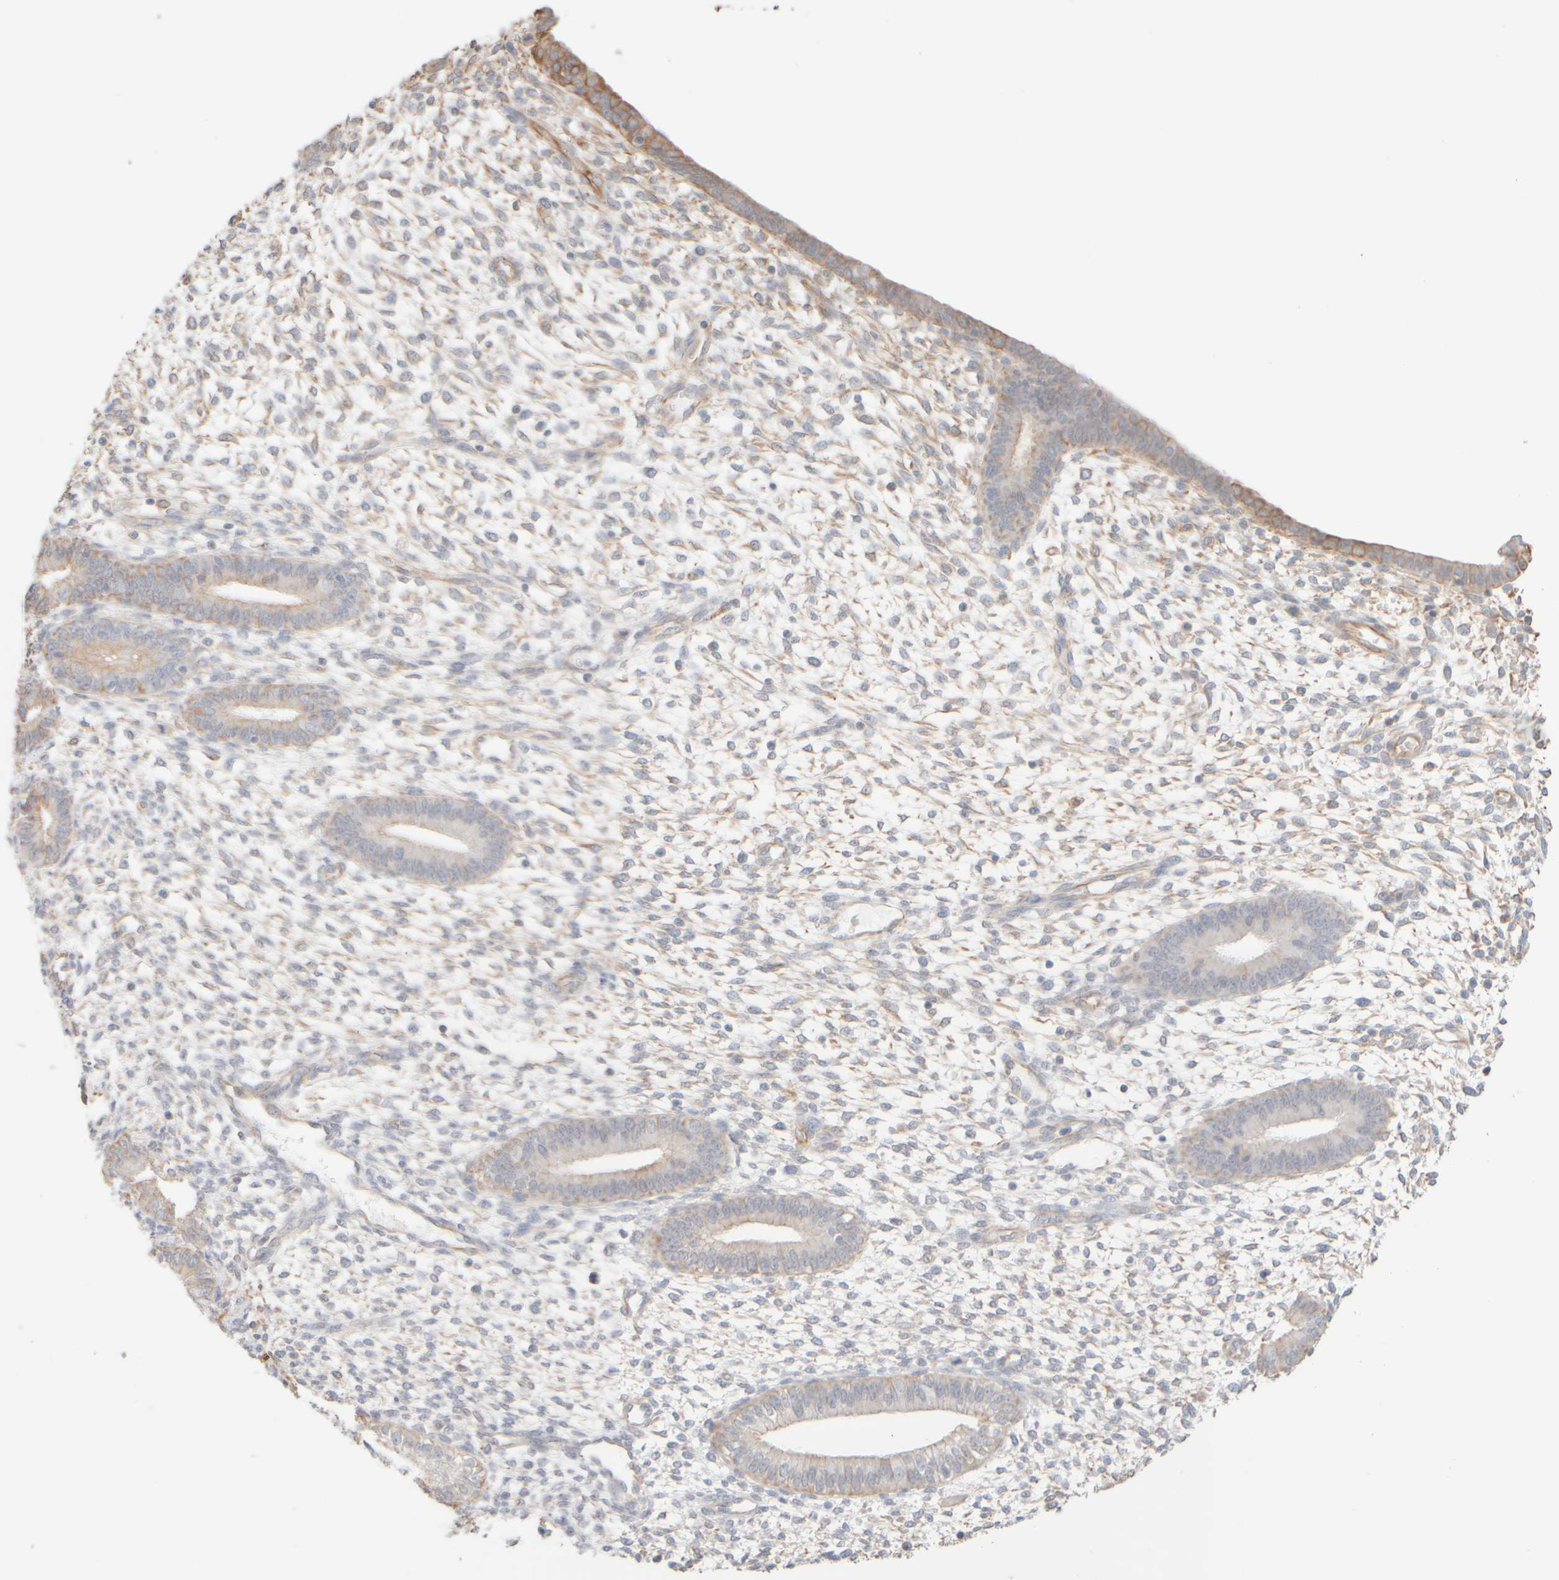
{"staining": {"intensity": "weak", "quantity": "25%-75%", "location": "cytoplasmic/membranous"}, "tissue": "endometrium", "cell_type": "Cells in endometrial stroma", "image_type": "normal", "snomed": [{"axis": "morphology", "description": "Normal tissue, NOS"}, {"axis": "topography", "description": "Endometrium"}], "caption": "DAB immunohistochemical staining of unremarkable human endometrium shows weak cytoplasmic/membranous protein positivity in about 25%-75% of cells in endometrial stroma.", "gene": "KRT15", "patient": {"sex": "female", "age": 46}}